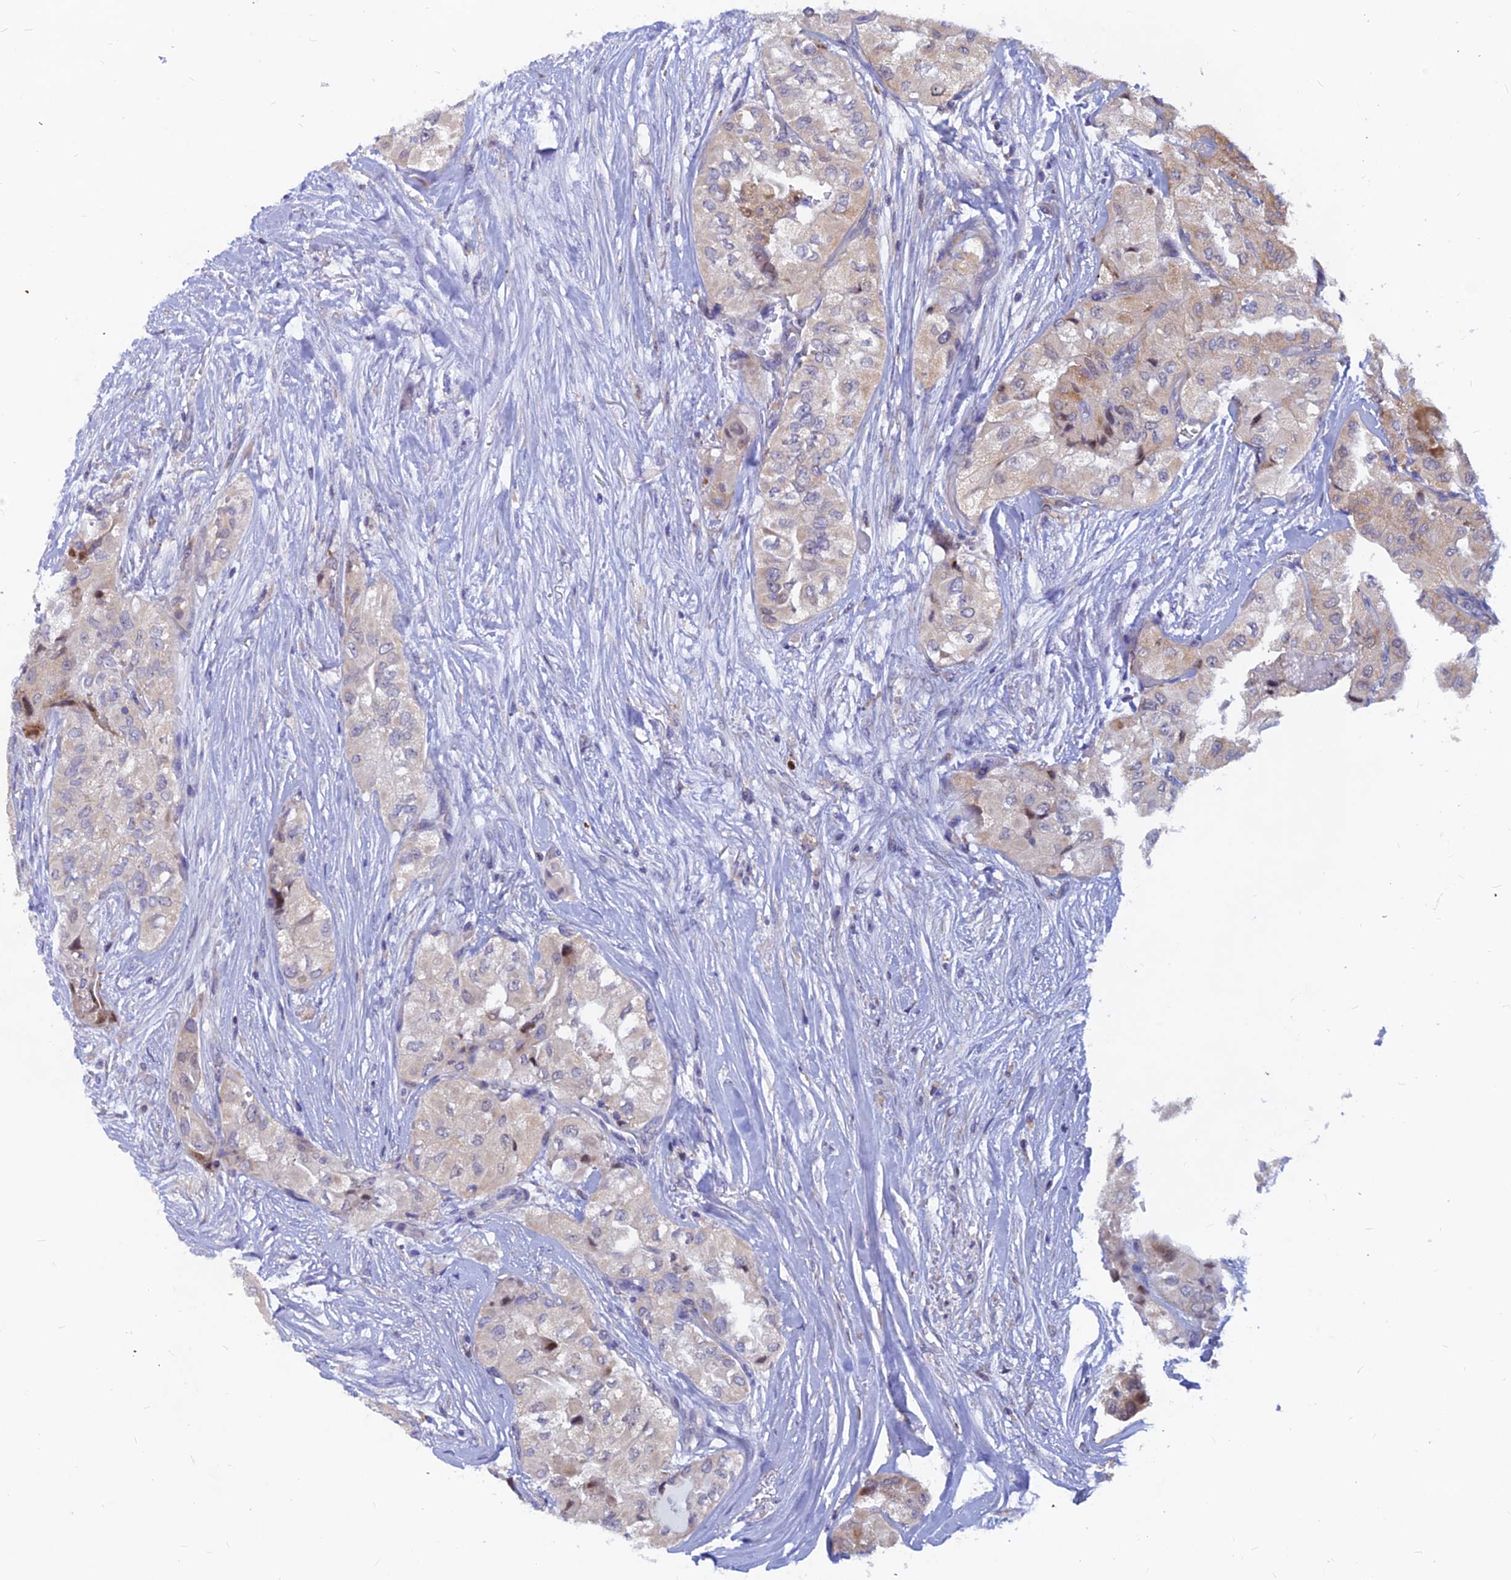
{"staining": {"intensity": "moderate", "quantity": "<25%", "location": "cytoplasmic/membranous"}, "tissue": "thyroid cancer", "cell_type": "Tumor cells", "image_type": "cancer", "snomed": [{"axis": "morphology", "description": "Papillary adenocarcinoma, NOS"}, {"axis": "topography", "description": "Thyroid gland"}], "caption": "The micrograph reveals staining of thyroid cancer (papillary adenocarcinoma), revealing moderate cytoplasmic/membranous protein staining (brown color) within tumor cells.", "gene": "DNAJC16", "patient": {"sex": "female", "age": 59}}